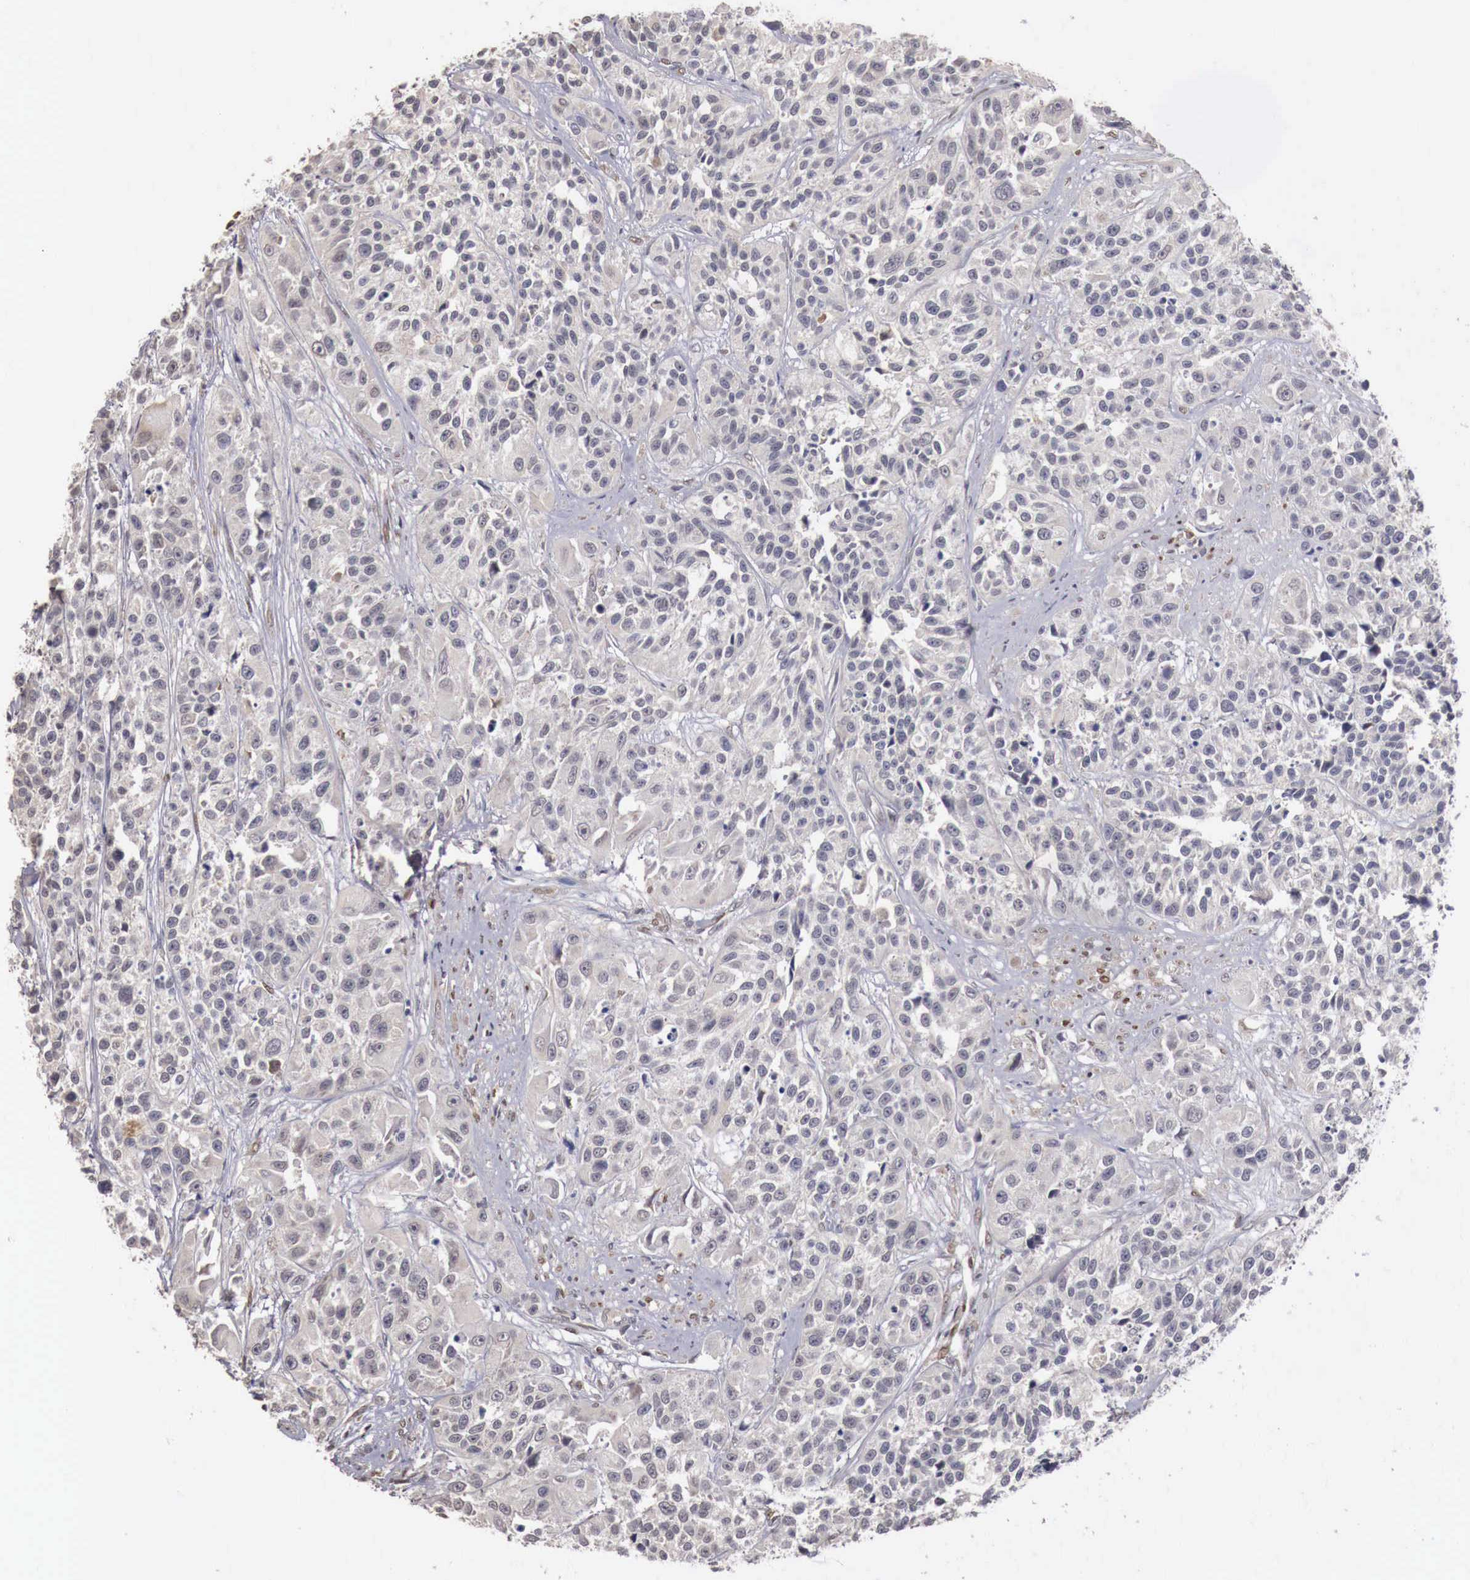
{"staining": {"intensity": "negative", "quantity": "none", "location": "none"}, "tissue": "urothelial cancer", "cell_type": "Tumor cells", "image_type": "cancer", "snomed": [{"axis": "morphology", "description": "Urothelial carcinoma, High grade"}, {"axis": "topography", "description": "Urinary bladder"}], "caption": "Immunohistochemistry image of high-grade urothelial carcinoma stained for a protein (brown), which demonstrates no staining in tumor cells. The staining was performed using DAB to visualize the protein expression in brown, while the nuclei were stained in blue with hematoxylin (Magnification: 20x).", "gene": "KHDRBS2", "patient": {"sex": "female", "age": 81}}